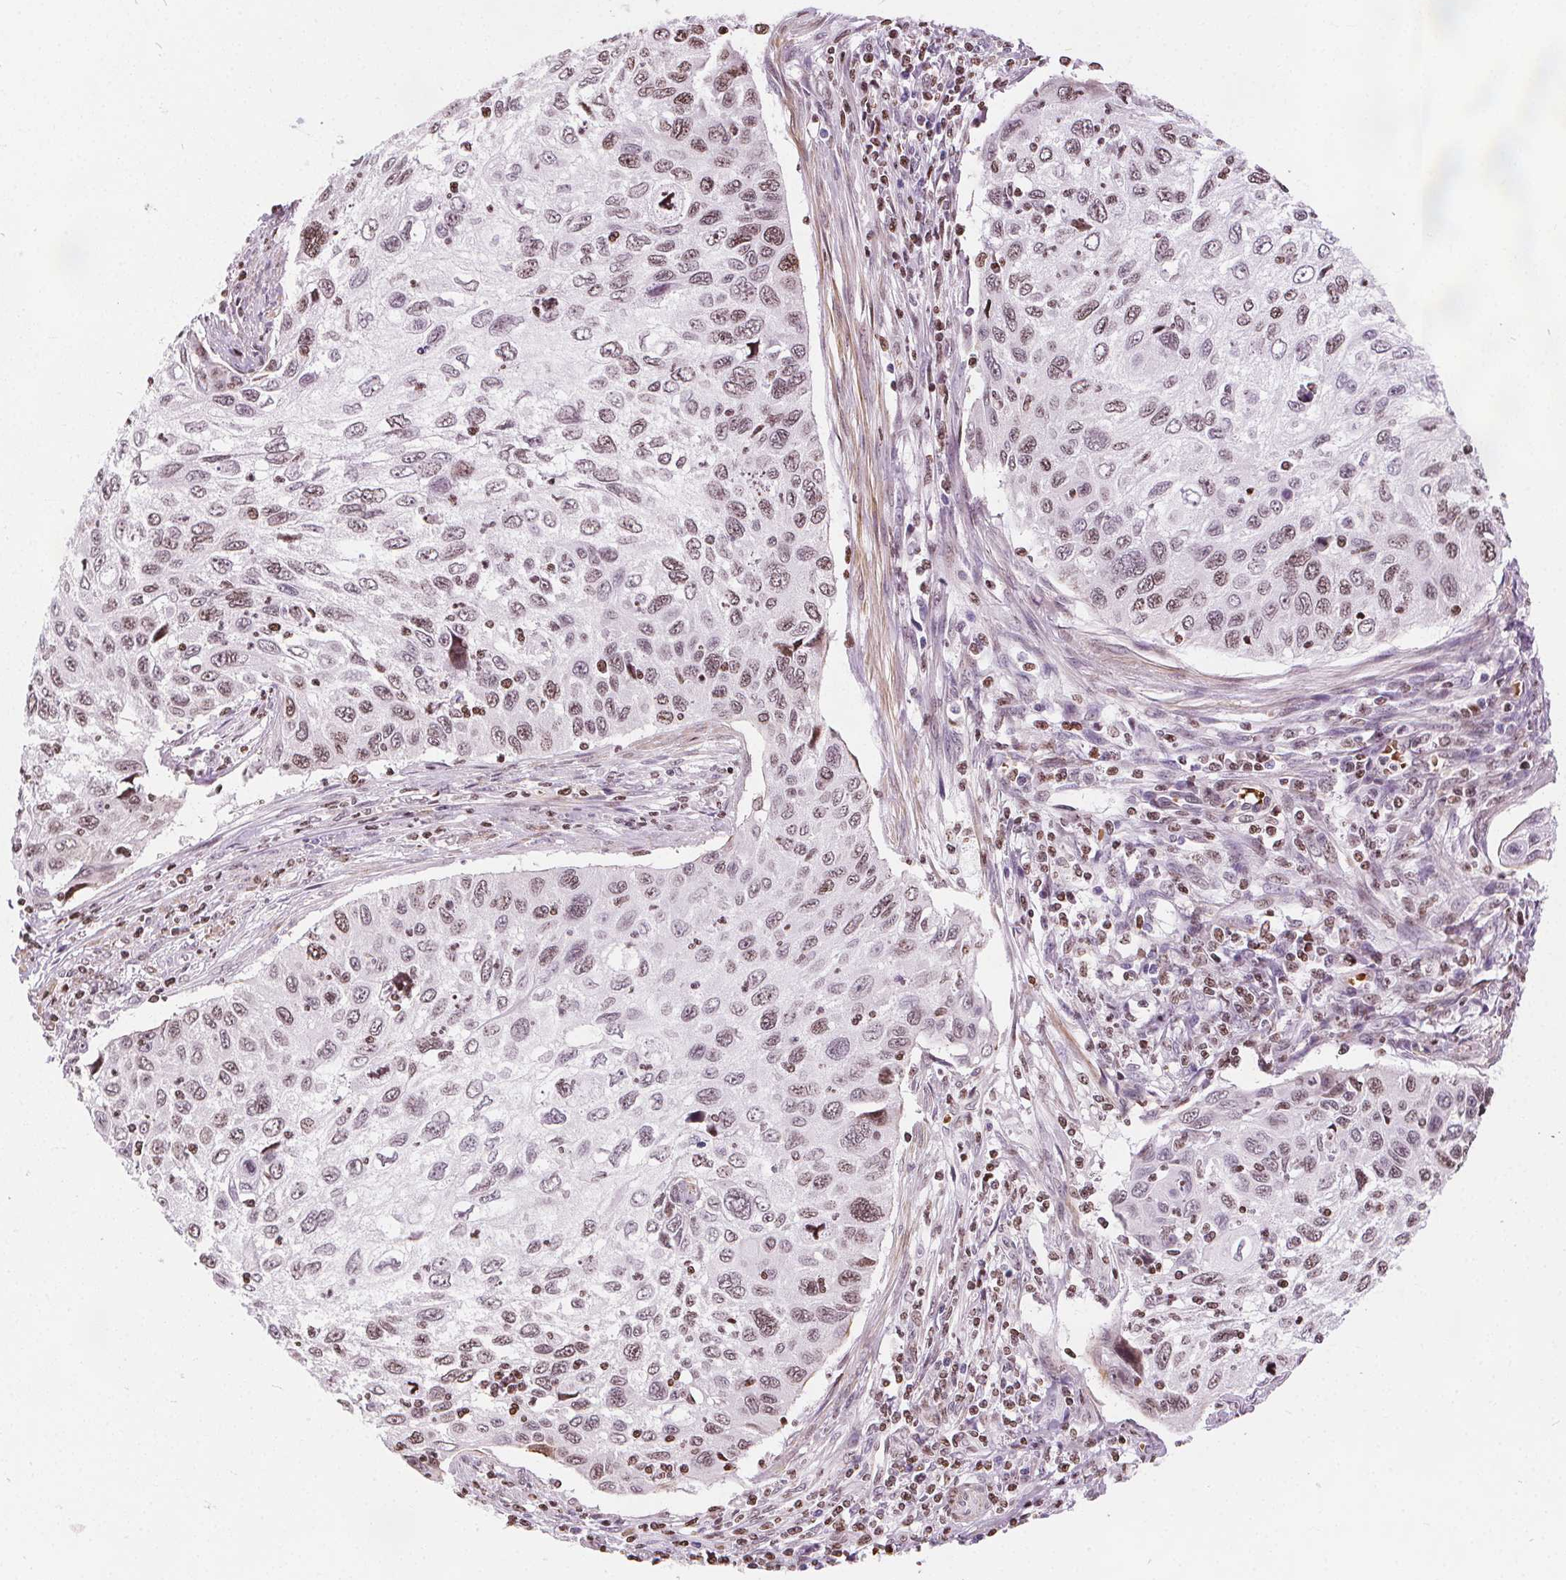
{"staining": {"intensity": "moderate", "quantity": "25%-75%", "location": "nuclear"}, "tissue": "cervical cancer", "cell_type": "Tumor cells", "image_type": "cancer", "snomed": [{"axis": "morphology", "description": "Squamous cell carcinoma, NOS"}, {"axis": "topography", "description": "Cervix"}], "caption": "A brown stain highlights moderate nuclear positivity of a protein in cervical squamous cell carcinoma tumor cells.", "gene": "ISLR2", "patient": {"sex": "female", "age": 70}}